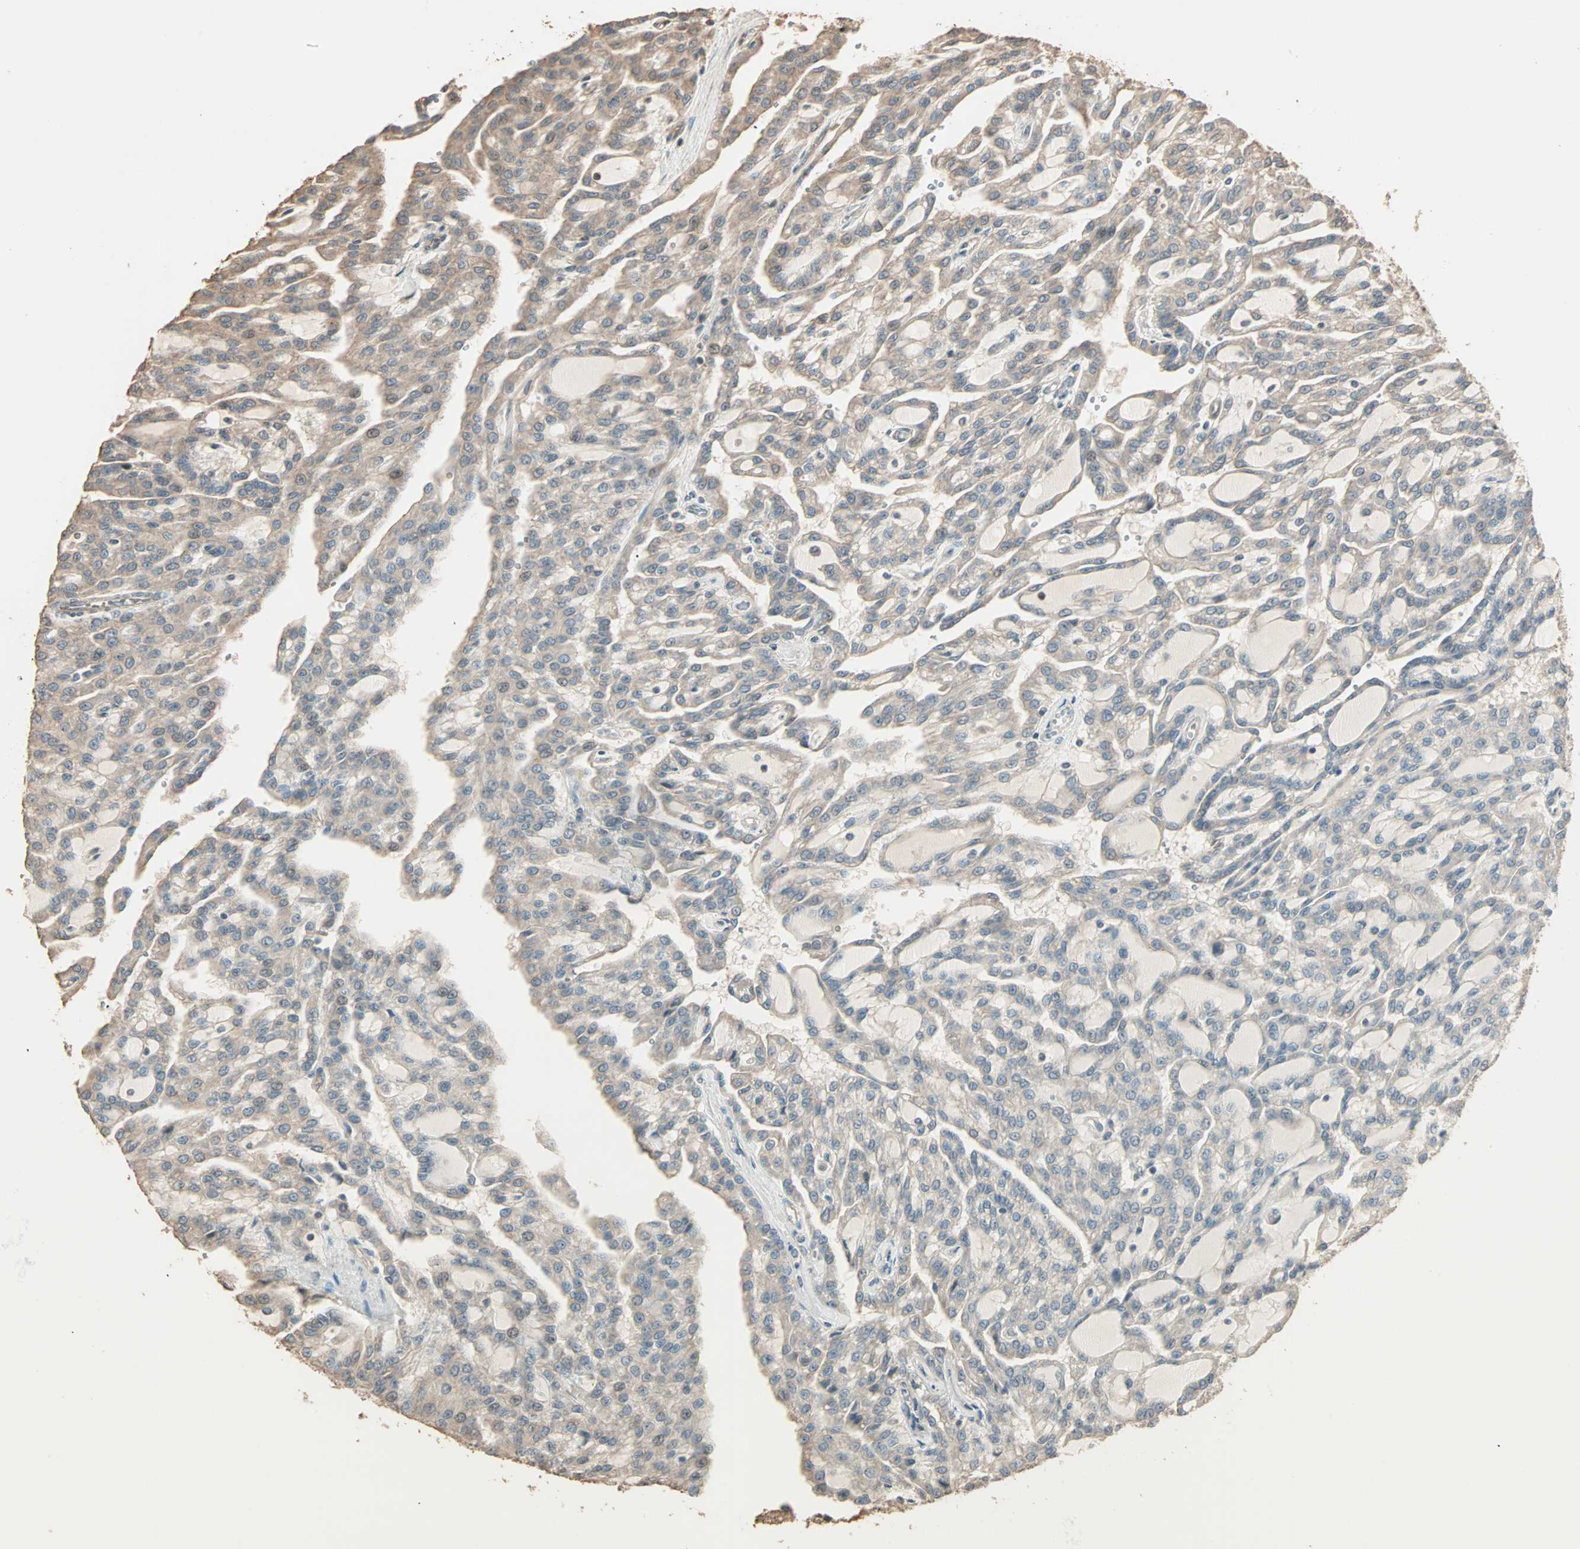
{"staining": {"intensity": "weak", "quantity": ">75%", "location": "cytoplasmic/membranous"}, "tissue": "renal cancer", "cell_type": "Tumor cells", "image_type": "cancer", "snomed": [{"axis": "morphology", "description": "Adenocarcinoma, NOS"}, {"axis": "topography", "description": "Kidney"}], "caption": "Immunohistochemical staining of renal adenocarcinoma exhibits low levels of weak cytoplasmic/membranous protein staining in approximately >75% of tumor cells. (brown staining indicates protein expression, while blue staining denotes nuclei).", "gene": "ZBTB33", "patient": {"sex": "male", "age": 63}}